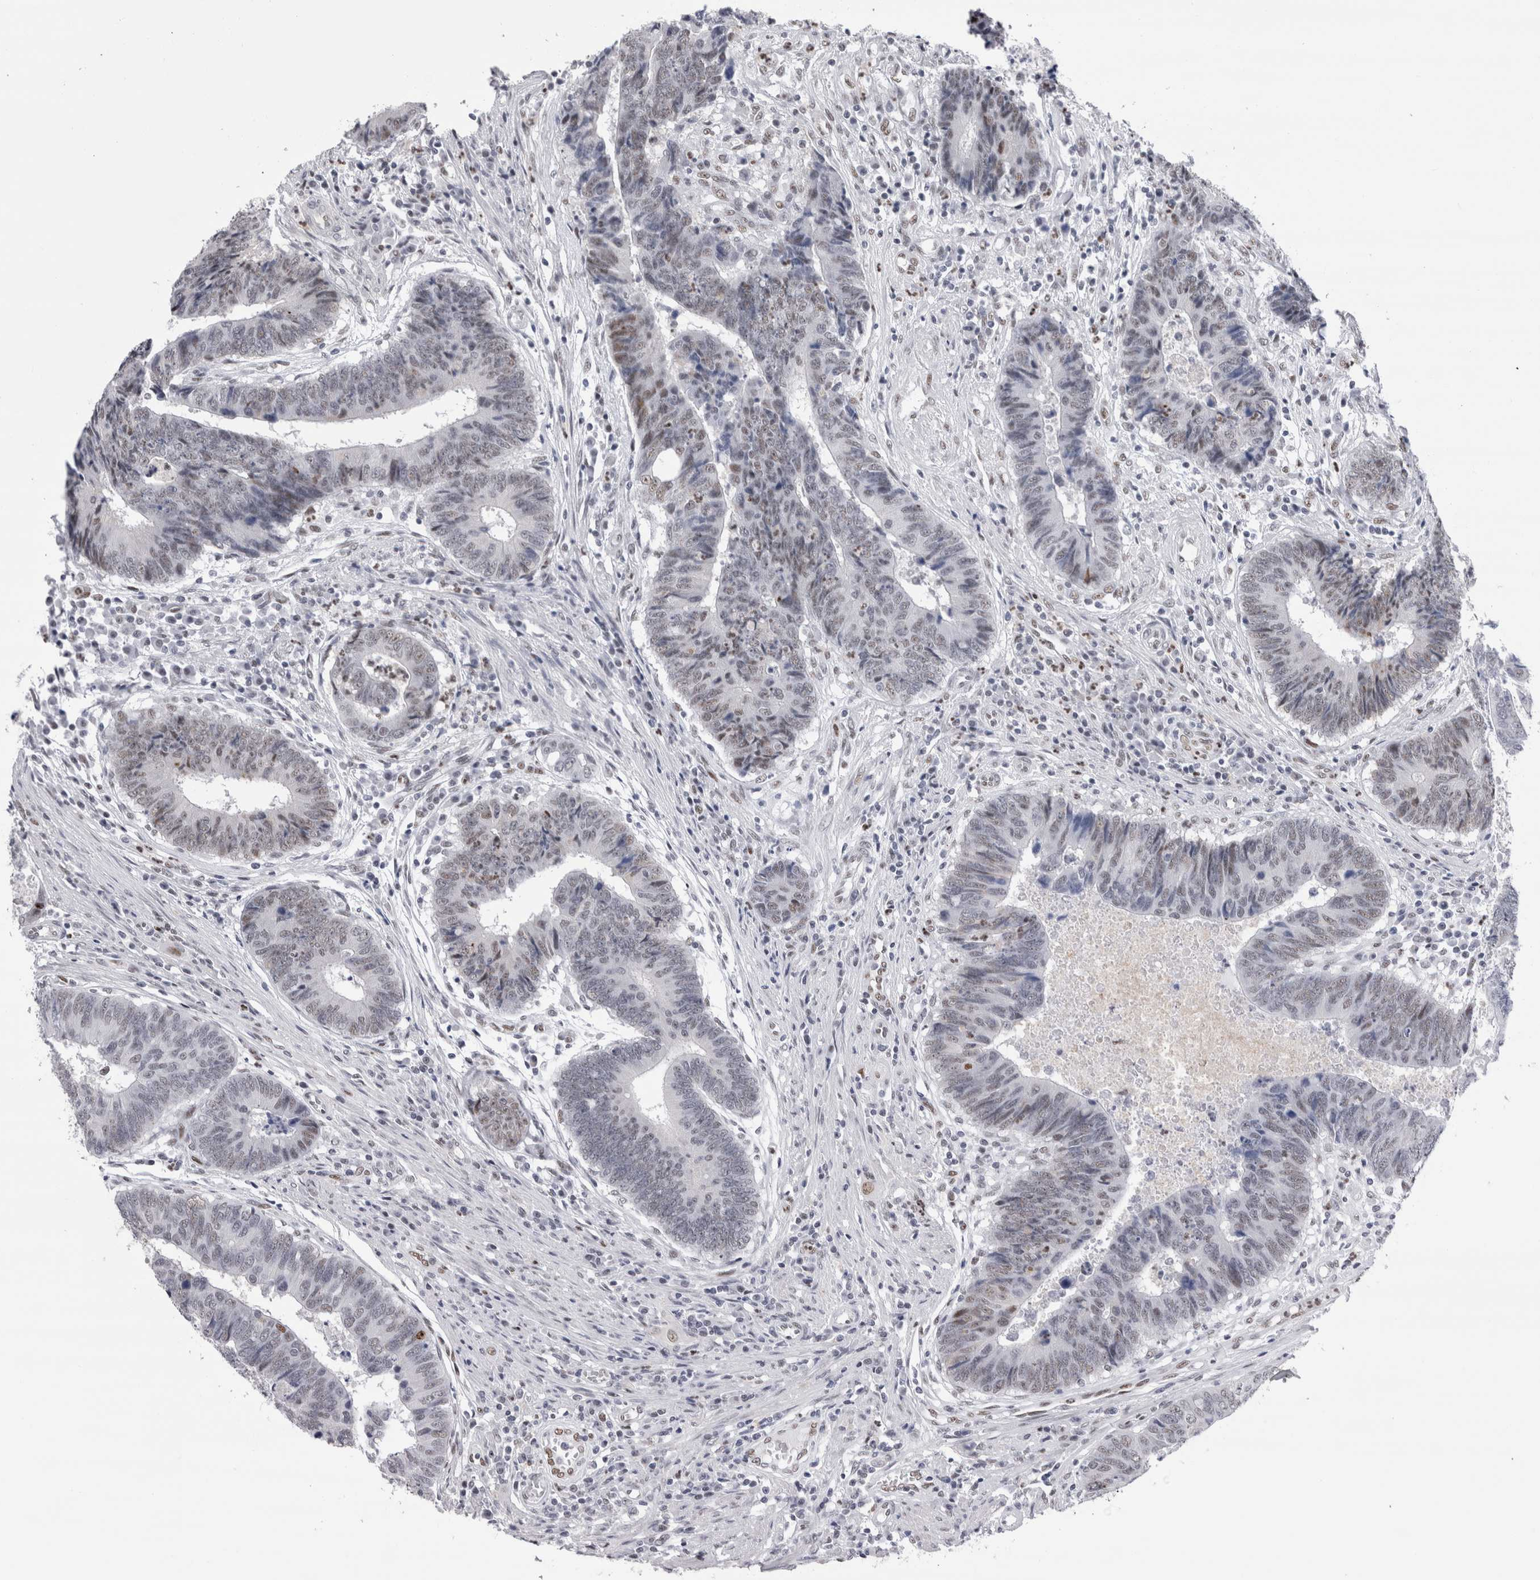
{"staining": {"intensity": "weak", "quantity": "<25%", "location": "nuclear"}, "tissue": "colorectal cancer", "cell_type": "Tumor cells", "image_type": "cancer", "snomed": [{"axis": "morphology", "description": "Adenocarcinoma, NOS"}, {"axis": "topography", "description": "Rectum"}], "caption": "The immunohistochemistry (IHC) image has no significant positivity in tumor cells of colorectal adenocarcinoma tissue.", "gene": "RBM6", "patient": {"sex": "male", "age": 84}}